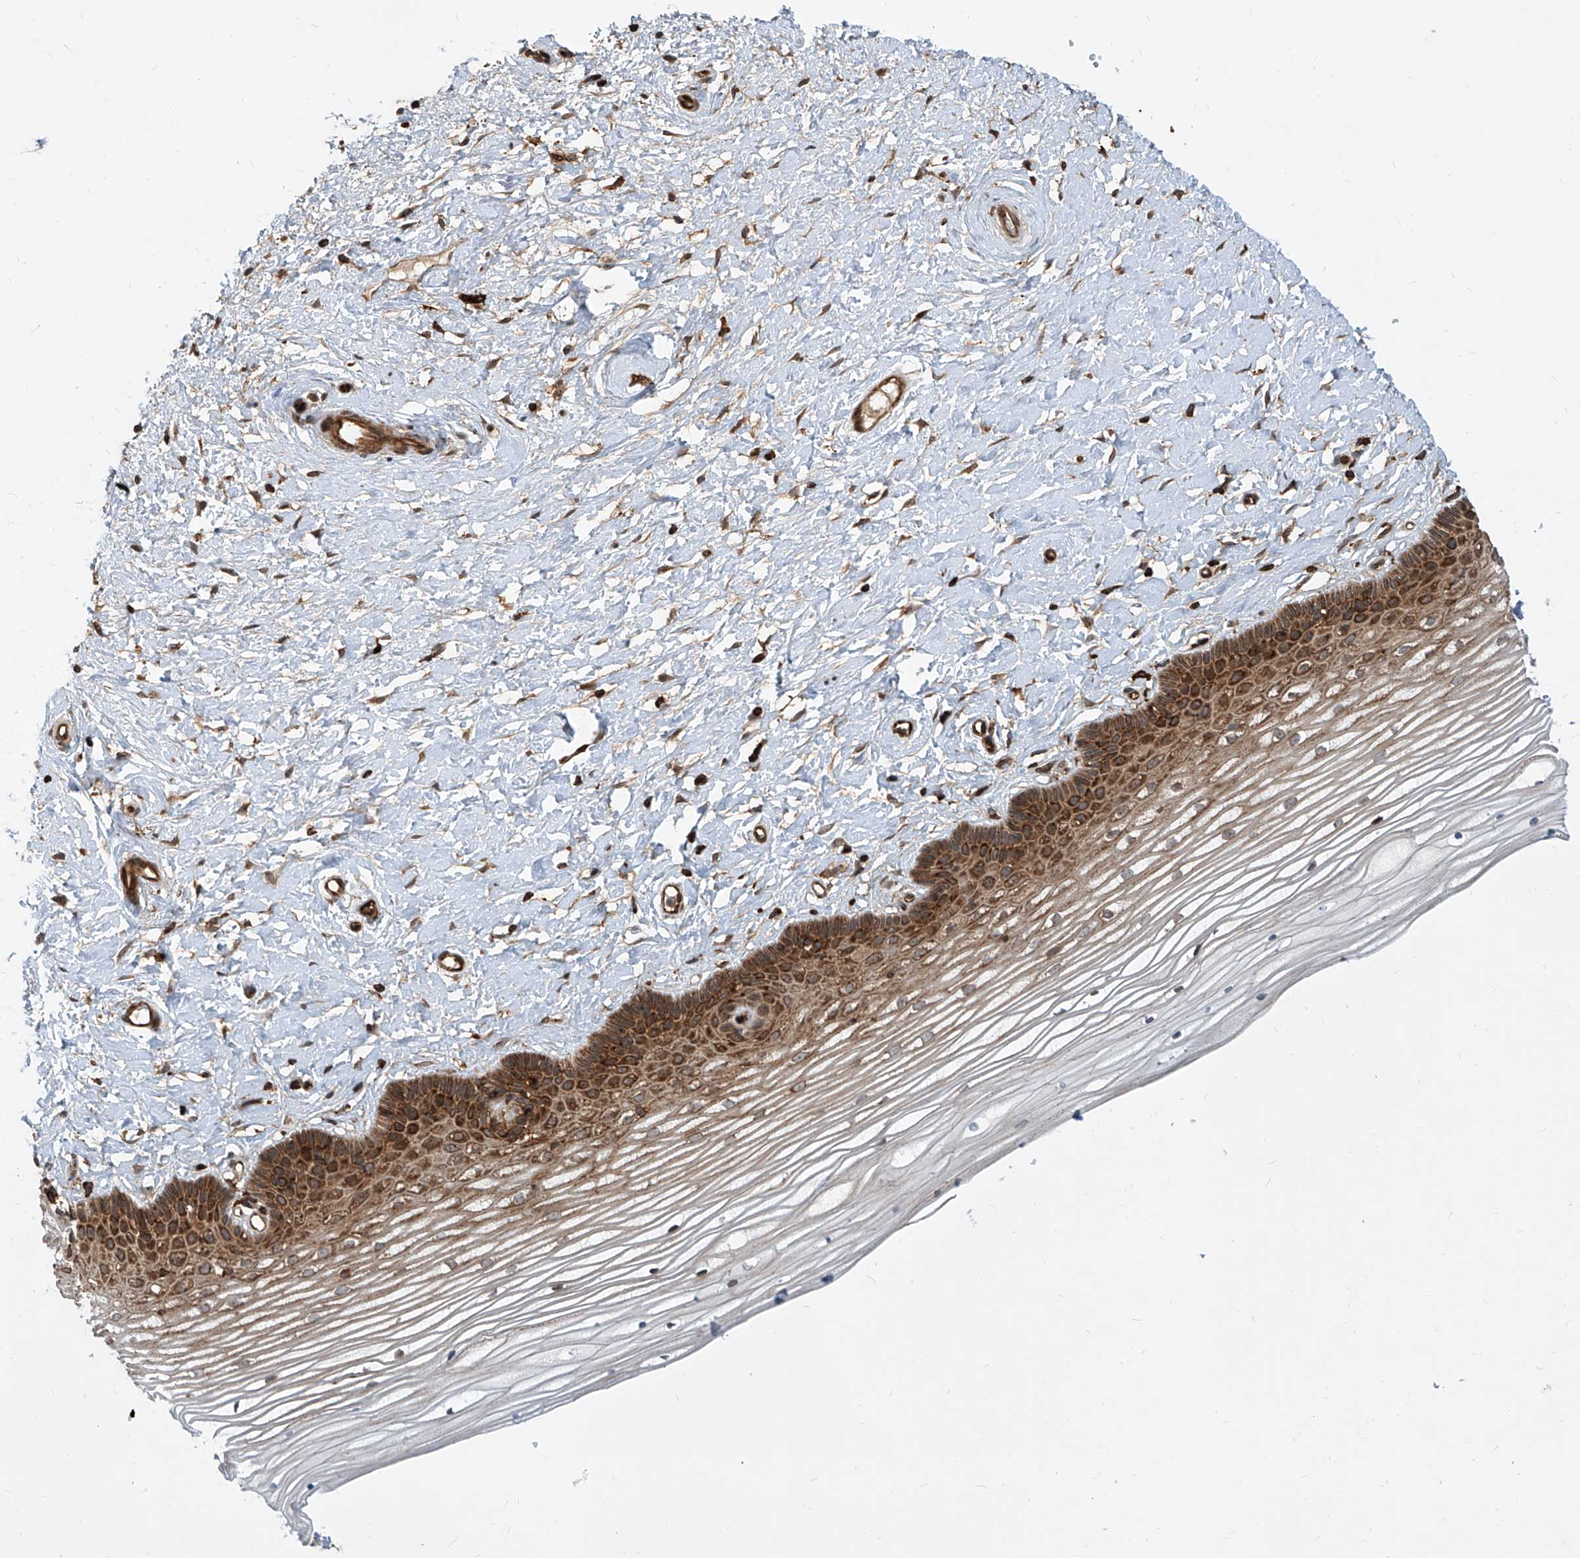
{"staining": {"intensity": "strong", "quantity": "25%-75%", "location": "cytoplasmic/membranous"}, "tissue": "vagina", "cell_type": "Squamous epithelial cells", "image_type": "normal", "snomed": [{"axis": "morphology", "description": "Normal tissue, NOS"}, {"axis": "topography", "description": "Vagina"}, {"axis": "topography", "description": "Cervix"}], "caption": "Vagina stained for a protein (brown) demonstrates strong cytoplasmic/membranous positive expression in about 25%-75% of squamous epithelial cells.", "gene": "MAGED2", "patient": {"sex": "female", "age": 40}}